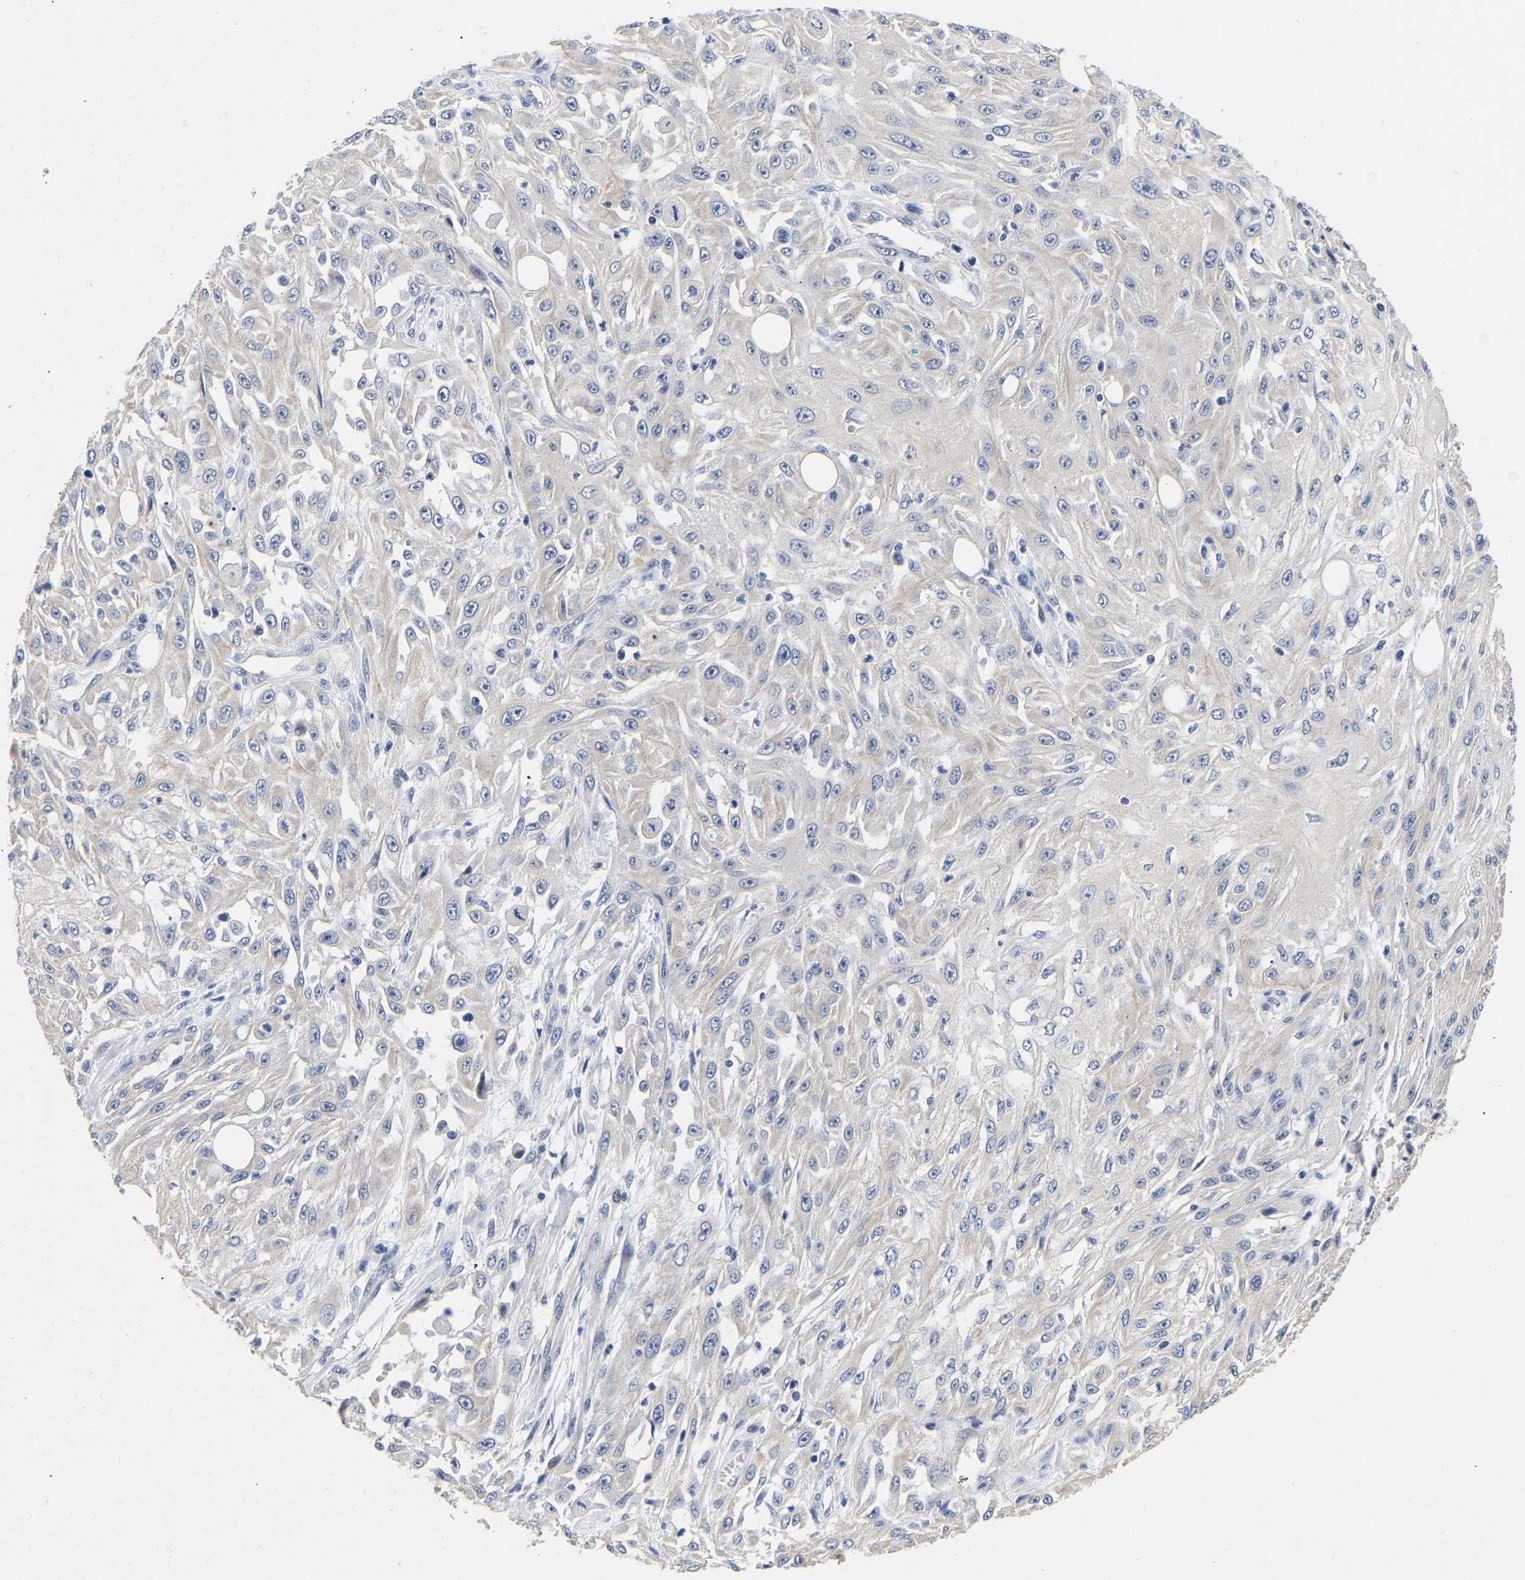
{"staining": {"intensity": "negative", "quantity": "none", "location": "none"}, "tissue": "skin cancer", "cell_type": "Tumor cells", "image_type": "cancer", "snomed": [{"axis": "morphology", "description": "Squamous cell carcinoma, NOS"}, {"axis": "morphology", "description": "Squamous cell carcinoma, metastatic, NOS"}, {"axis": "topography", "description": "Skin"}, {"axis": "topography", "description": "Lymph node"}], "caption": "High magnification brightfield microscopy of skin cancer (squamous cell carcinoma) stained with DAB (3,3'-diaminobenzidine) (brown) and counterstained with hematoxylin (blue): tumor cells show no significant expression.", "gene": "CCDC6", "patient": {"sex": "male", "age": 75}}